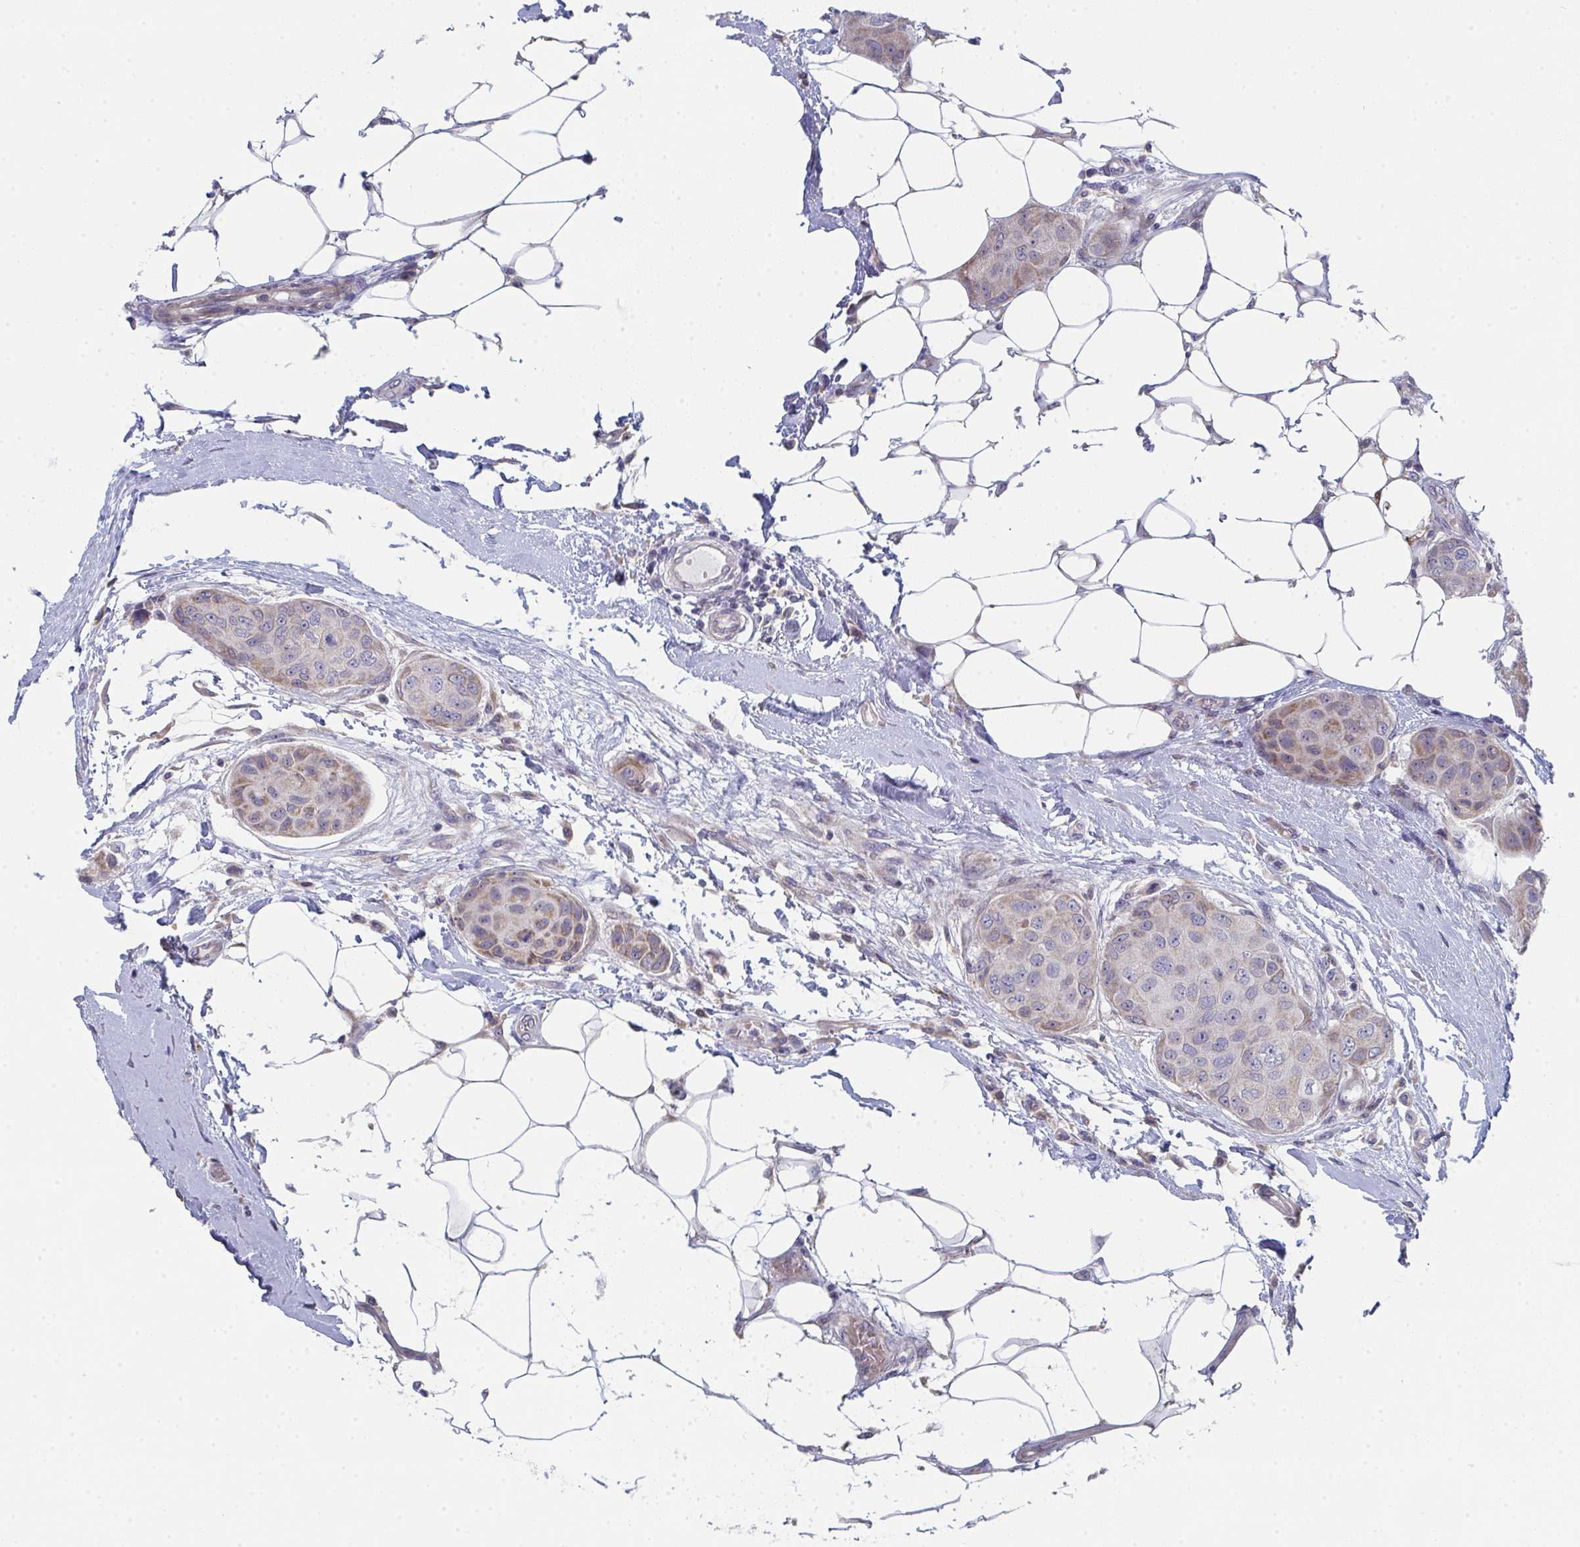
{"staining": {"intensity": "weak", "quantity": "25%-75%", "location": "cytoplasmic/membranous"}, "tissue": "breast cancer", "cell_type": "Tumor cells", "image_type": "cancer", "snomed": [{"axis": "morphology", "description": "Duct carcinoma"}, {"axis": "topography", "description": "Breast"}, {"axis": "topography", "description": "Lymph node"}], "caption": "DAB immunohistochemical staining of infiltrating ductal carcinoma (breast) shows weak cytoplasmic/membranous protein expression in approximately 25%-75% of tumor cells.", "gene": "VWDE", "patient": {"sex": "female", "age": 80}}